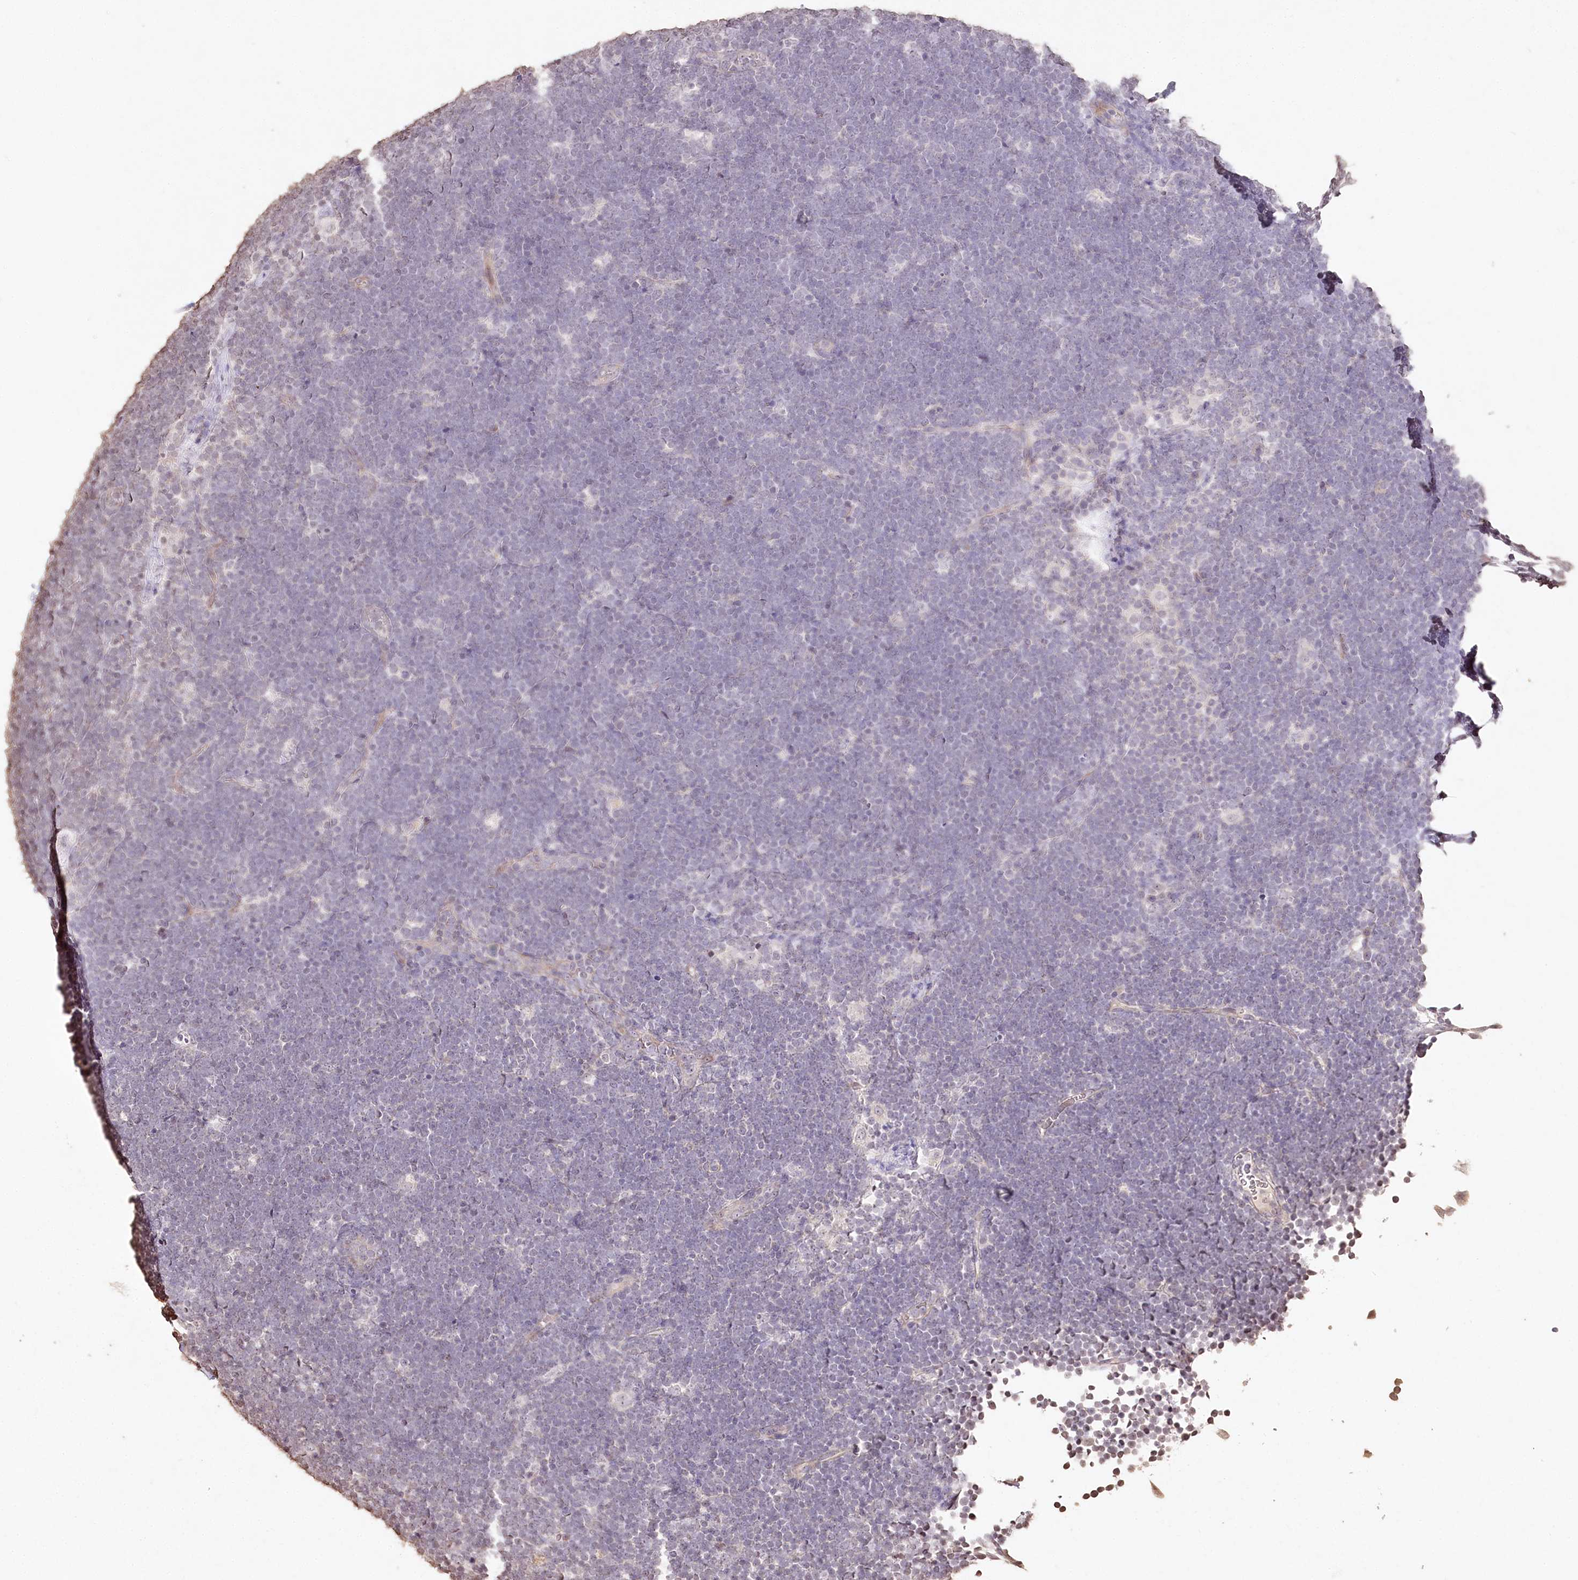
{"staining": {"intensity": "negative", "quantity": "none", "location": "none"}, "tissue": "lymphoma", "cell_type": "Tumor cells", "image_type": "cancer", "snomed": [{"axis": "morphology", "description": "Malignant lymphoma, non-Hodgkin's type, High grade"}, {"axis": "topography", "description": "Lymph node"}], "caption": "Immunohistochemistry photomicrograph of human malignant lymphoma, non-Hodgkin's type (high-grade) stained for a protein (brown), which shows no expression in tumor cells.", "gene": "DMXL1", "patient": {"sex": "male", "age": 13}}